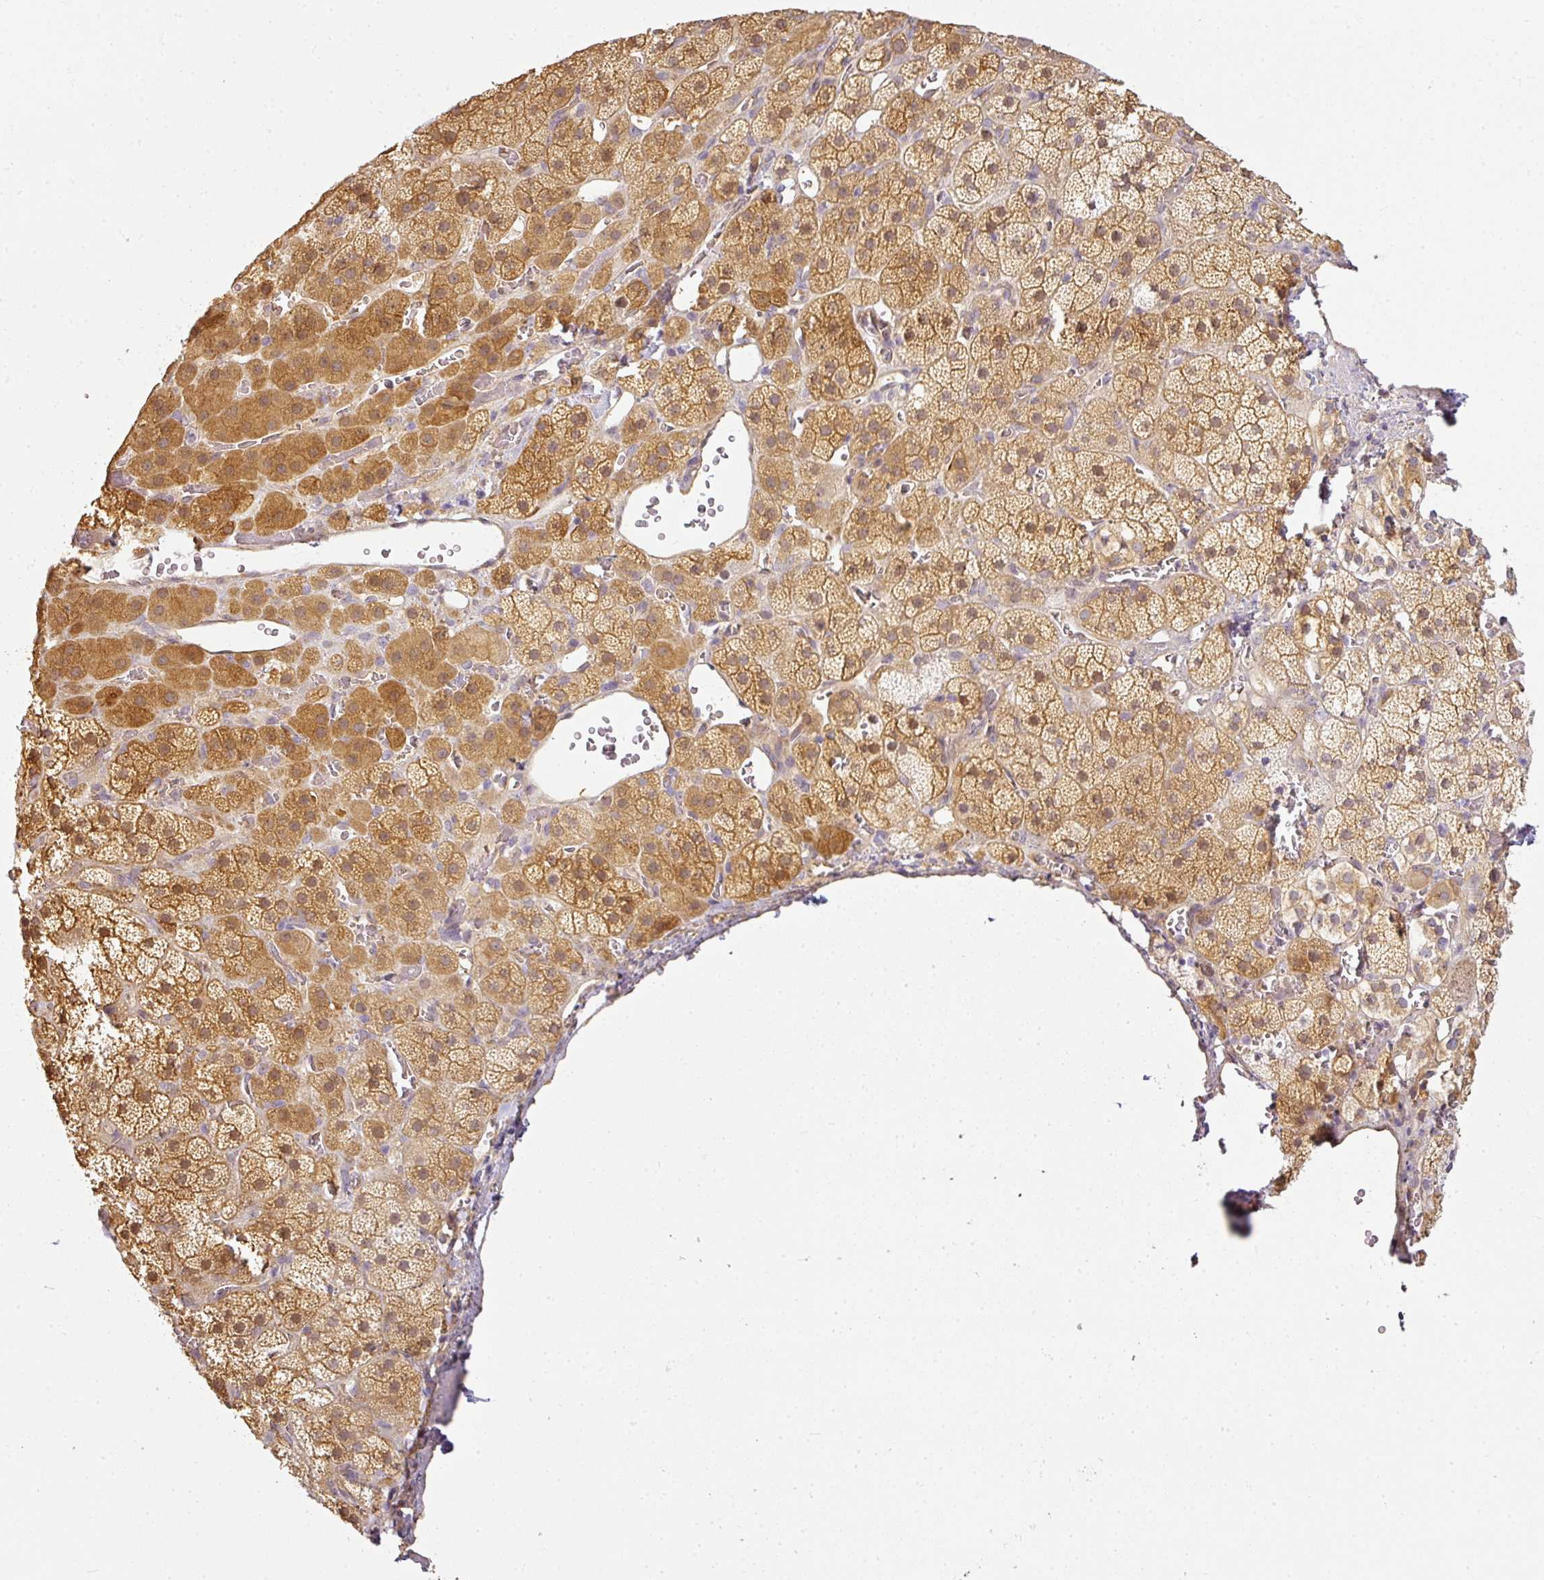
{"staining": {"intensity": "moderate", "quantity": ">75%", "location": "cytoplasmic/membranous"}, "tissue": "adrenal gland", "cell_type": "Glandular cells", "image_type": "normal", "snomed": [{"axis": "morphology", "description": "Normal tissue, NOS"}, {"axis": "topography", "description": "Adrenal gland"}], "caption": "Brown immunohistochemical staining in unremarkable adrenal gland shows moderate cytoplasmic/membranous positivity in approximately >75% of glandular cells.", "gene": "ANKRD18A", "patient": {"sex": "male", "age": 57}}